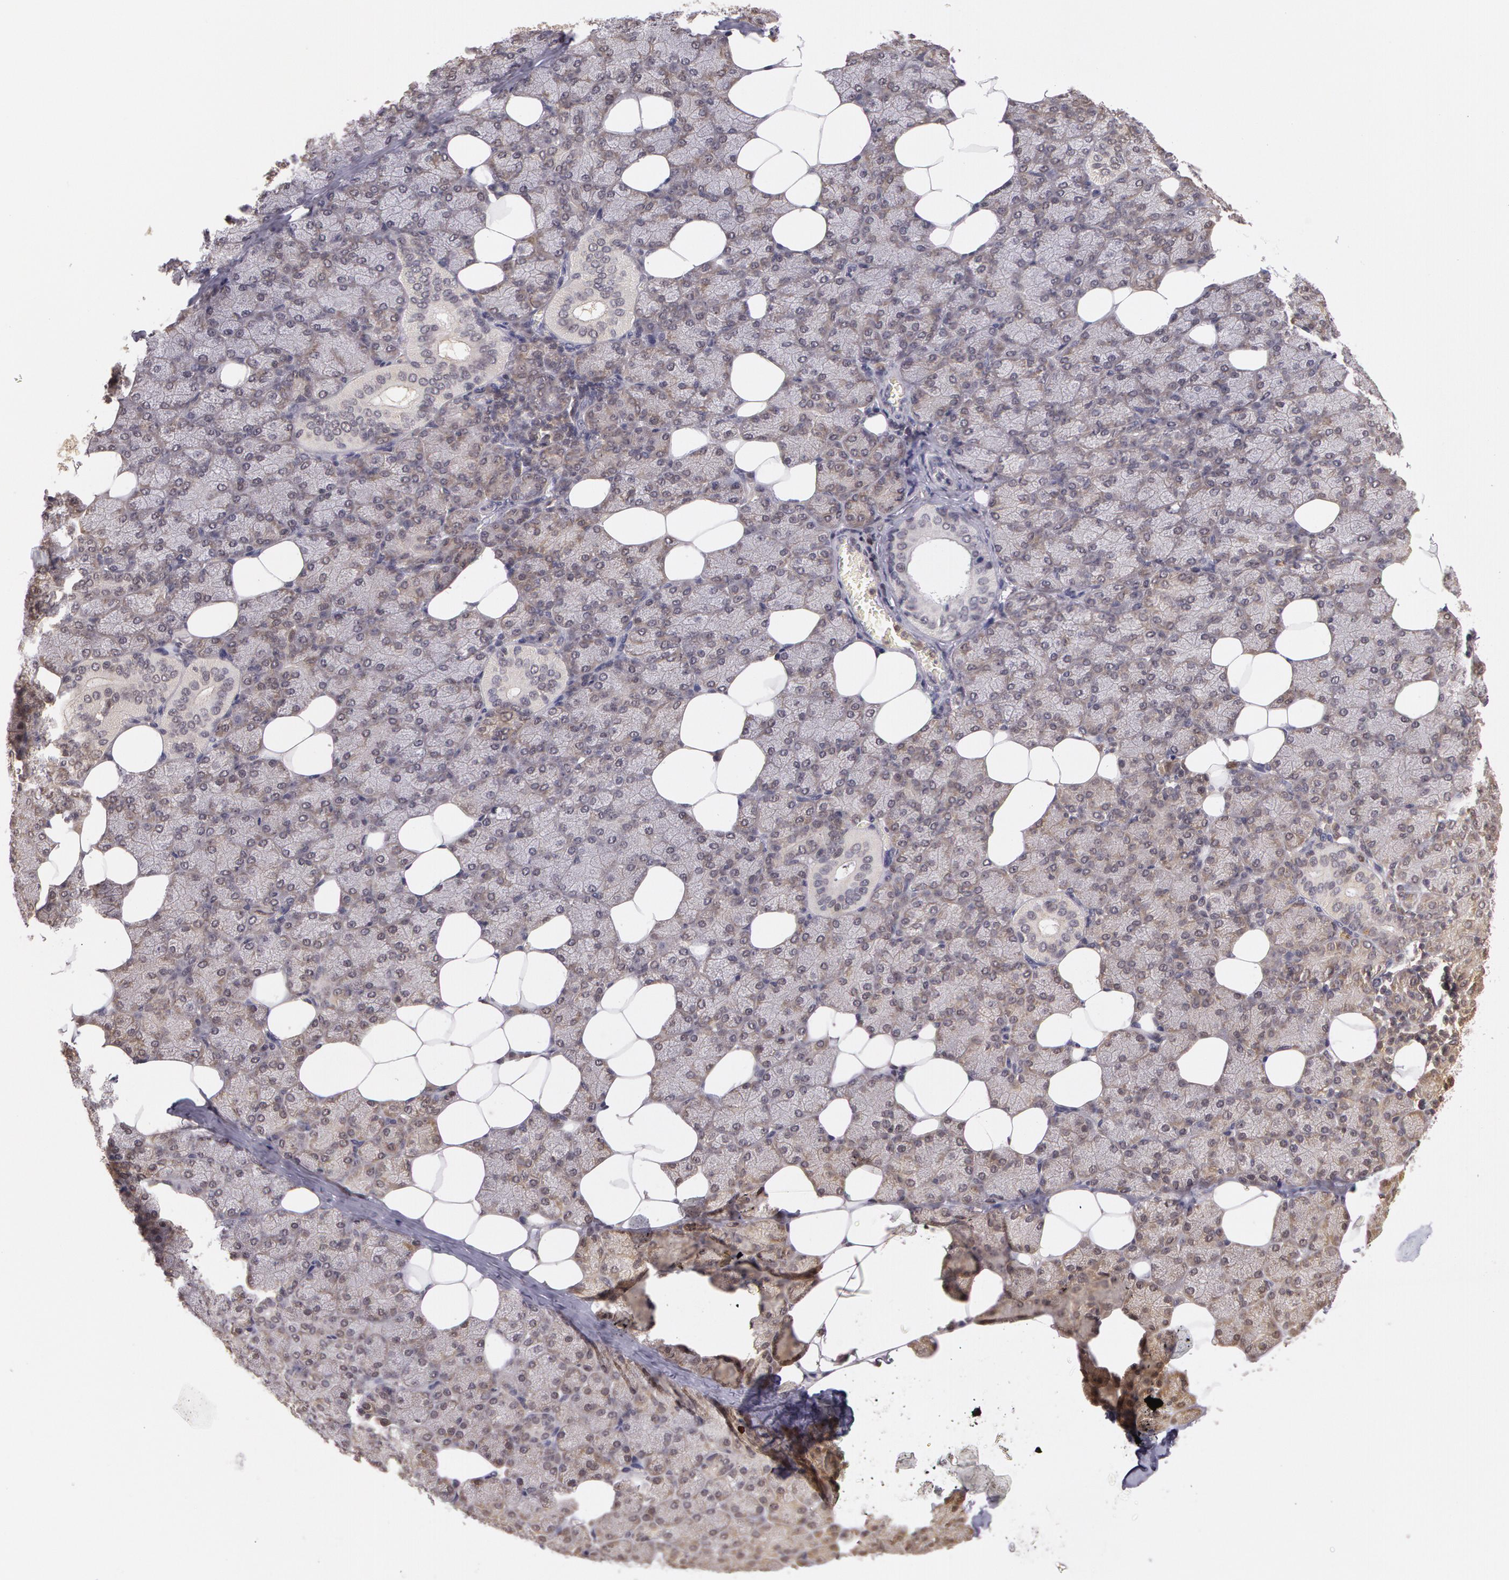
{"staining": {"intensity": "negative", "quantity": "none", "location": "none"}, "tissue": "salivary gland", "cell_type": "Glandular cells", "image_type": "normal", "snomed": [{"axis": "morphology", "description": "Normal tissue, NOS"}, {"axis": "topography", "description": "Lymph node"}, {"axis": "topography", "description": "Salivary gland"}], "caption": "Protein analysis of normal salivary gland shows no significant positivity in glandular cells. The staining is performed using DAB brown chromogen with nuclei counter-stained in using hematoxylin.", "gene": "AHSA1", "patient": {"sex": "male", "age": 8}}